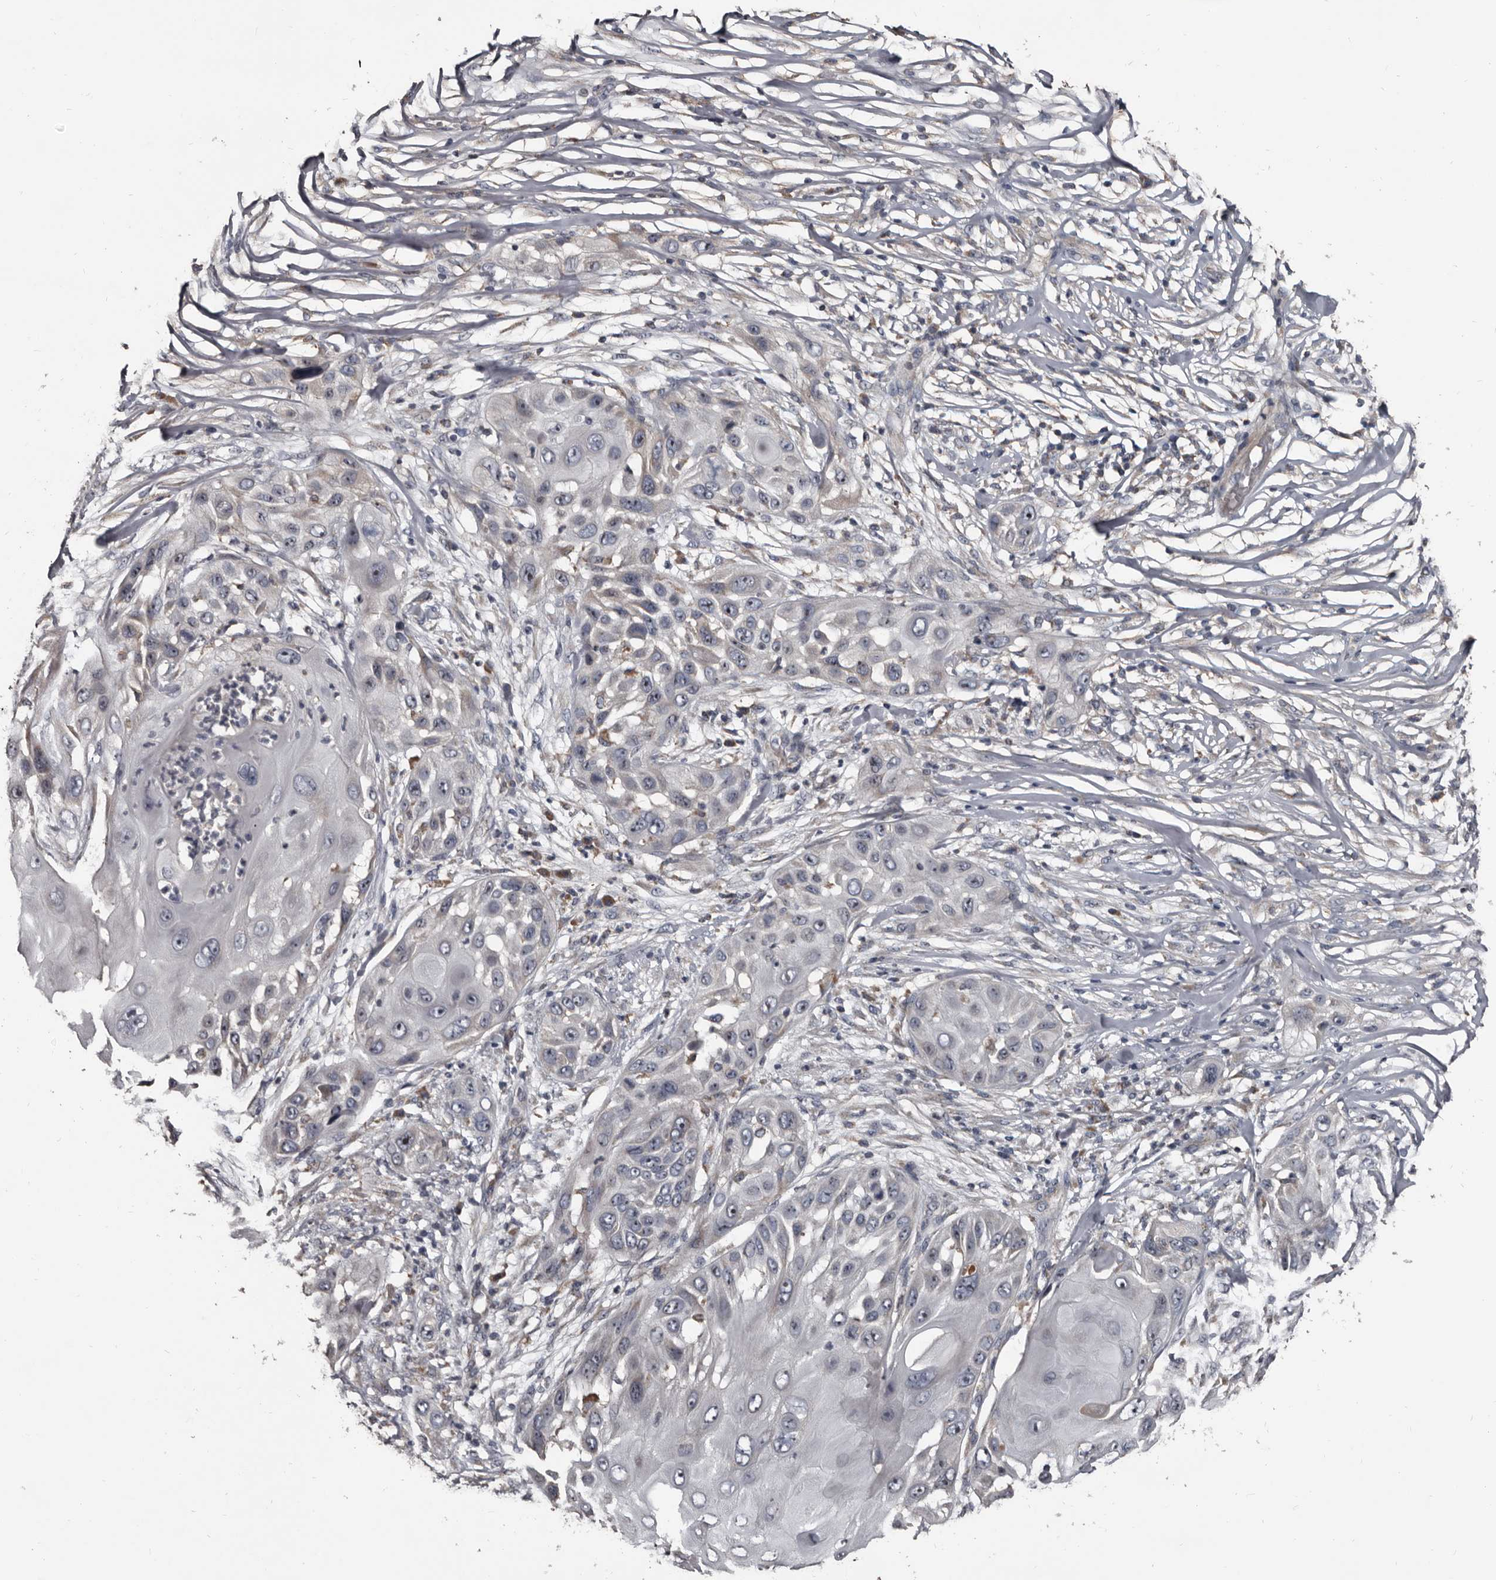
{"staining": {"intensity": "negative", "quantity": "none", "location": "none"}, "tissue": "skin cancer", "cell_type": "Tumor cells", "image_type": "cancer", "snomed": [{"axis": "morphology", "description": "Squamous cell carcinoma, NOS"}, {"axis": "topography", "description": "Skin"}], "caption": "Human skin squamous cell carcinoma stained for a protein using immunohistochemistry reveals no expression in tumor cells.", "gene": "GREB1", "patient": {"sex": "female", "age": 44}}